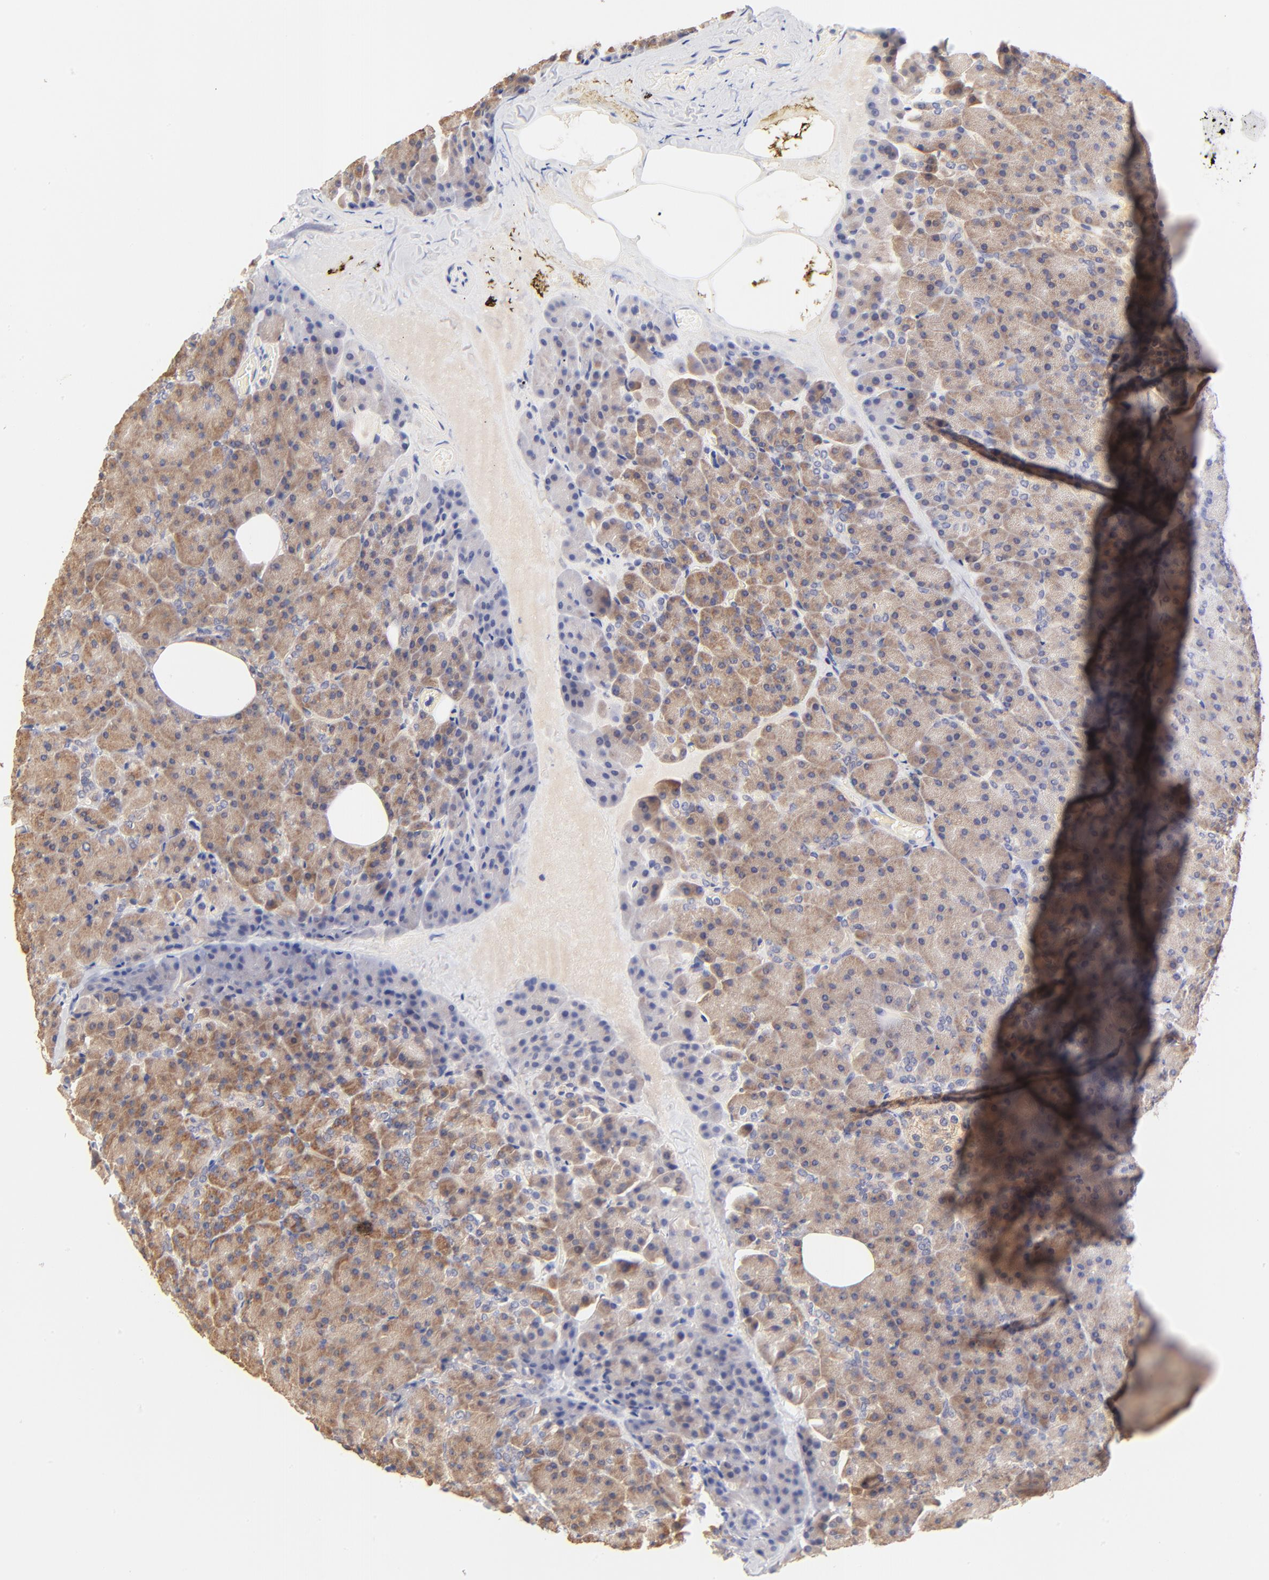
{"staining": {"intensity": "moderate", "quantity": ">75%", "location": "cytoplasmic/membranous"}, "tissue": "pancreas", "cell_type": "Exocrine glandular cells", "image_type": "normal", "snomed": [{"axis": "morphology", "description": "Normal tissue, NOS"}, {"axis": "topography", "description": "Pancreas"}], "caption": "A micrograph of pancreas stained for a protein shows moderate cytoplasmic/membranous brown staining in exocrine glandular cells.", "gene": "PTK7", "patient": {"sex": "female", "age": 35}}